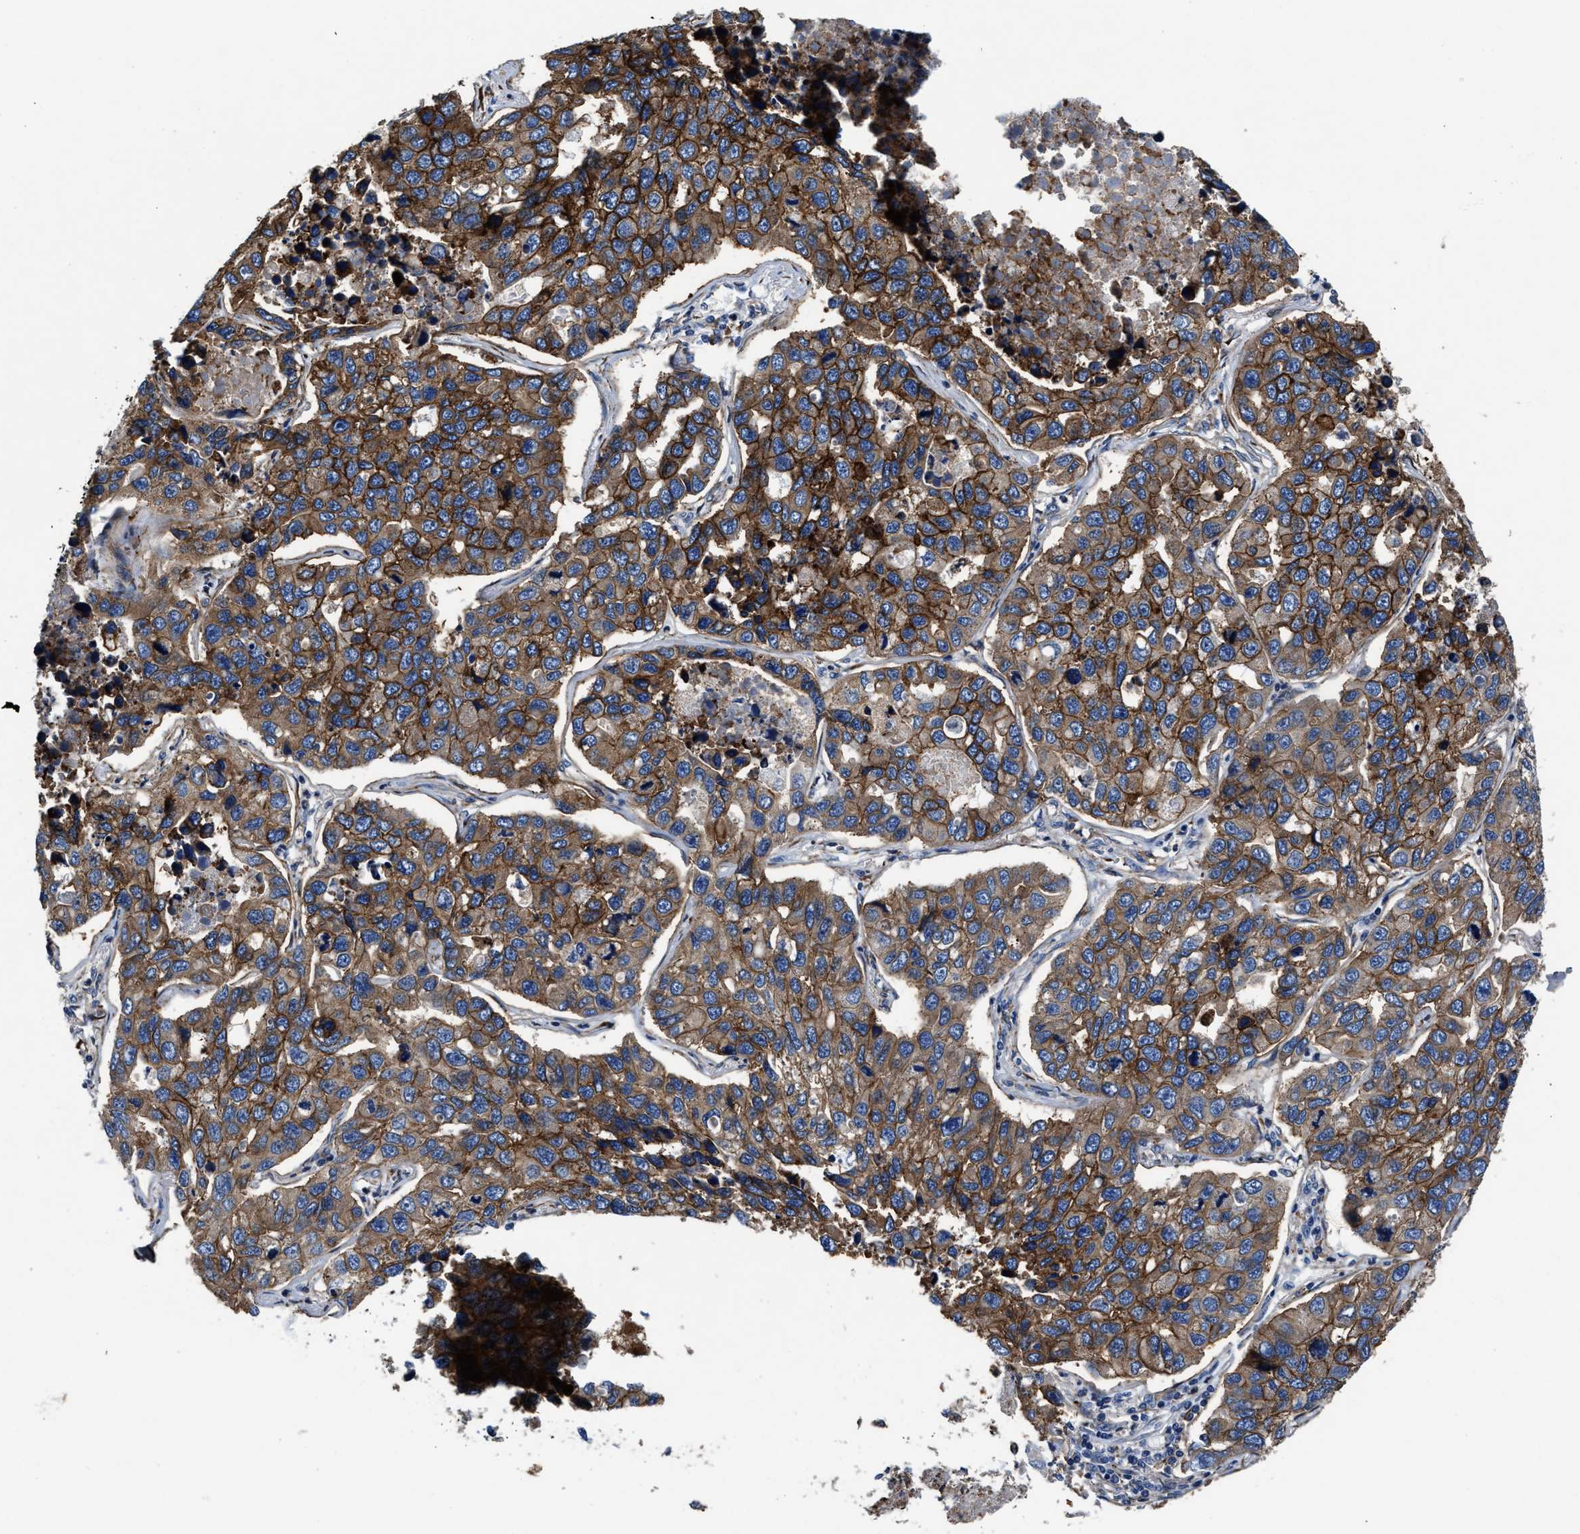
{"staining": {"intensity": "strong", "quantity": ">75%", "location": "cytoplasmic/membranous"}, "tissue": "lung cancer", "cell_type": "Tumor cells", "image_type": "cancer", "snomed": [{"axis": "morphology", "description": "Adenocarcinoma, NOS"}, {"axis": "topography", "description": "Lung"}], "caption": "The histopathology image shows a brown stain indicating the presence of a protein in the cytoplasmic/membranous of tumor cells in adenocarcinoma (lung). The protein of interest is shown in brown color, while the nuclei are stained blue.", "gene": "SLC12A2", "patient": {"sex": "male", "age": 64}}